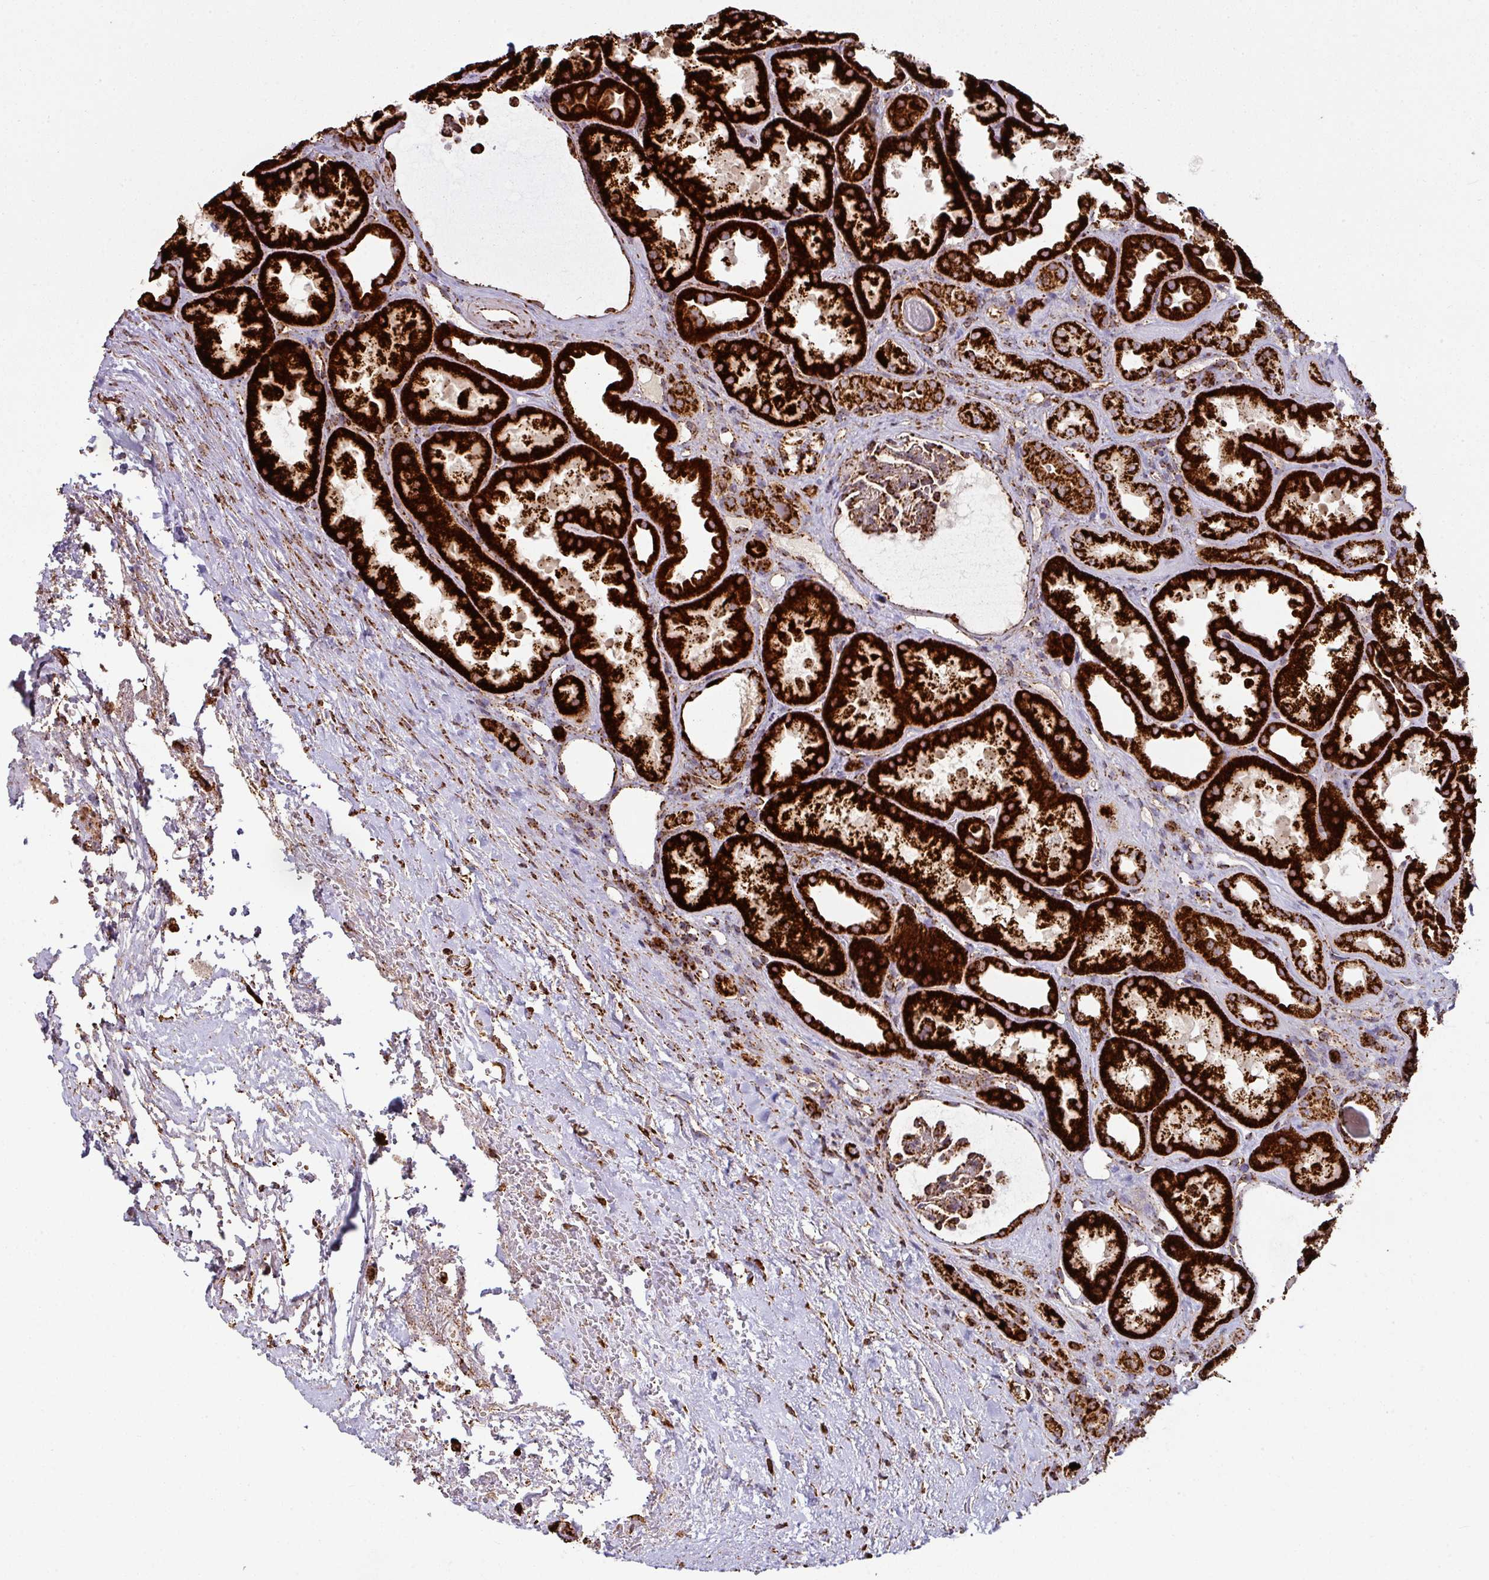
{"staining": {"intensity": "moderate", "quantity": ">75%", "location": "cytoplasmic/membranous"}, "tissue": "kidney", "cell_type": "Cells in glomeruli", "image_type": "normal", "snomed": [{"axis": "morphology", "description": "Normal tissue, NOS"}, {"axis": "topography", "description": "Kidney"}], "caption": "A photomicrograph showing moderate cytoplasmic/membranous staining in approximately >75% of cells in glomeruli in benign kidney, as visualized by brown immunohistochemical staining.", "gene": "TRAP1", "patient": {"sex": "male", "age": 61}}